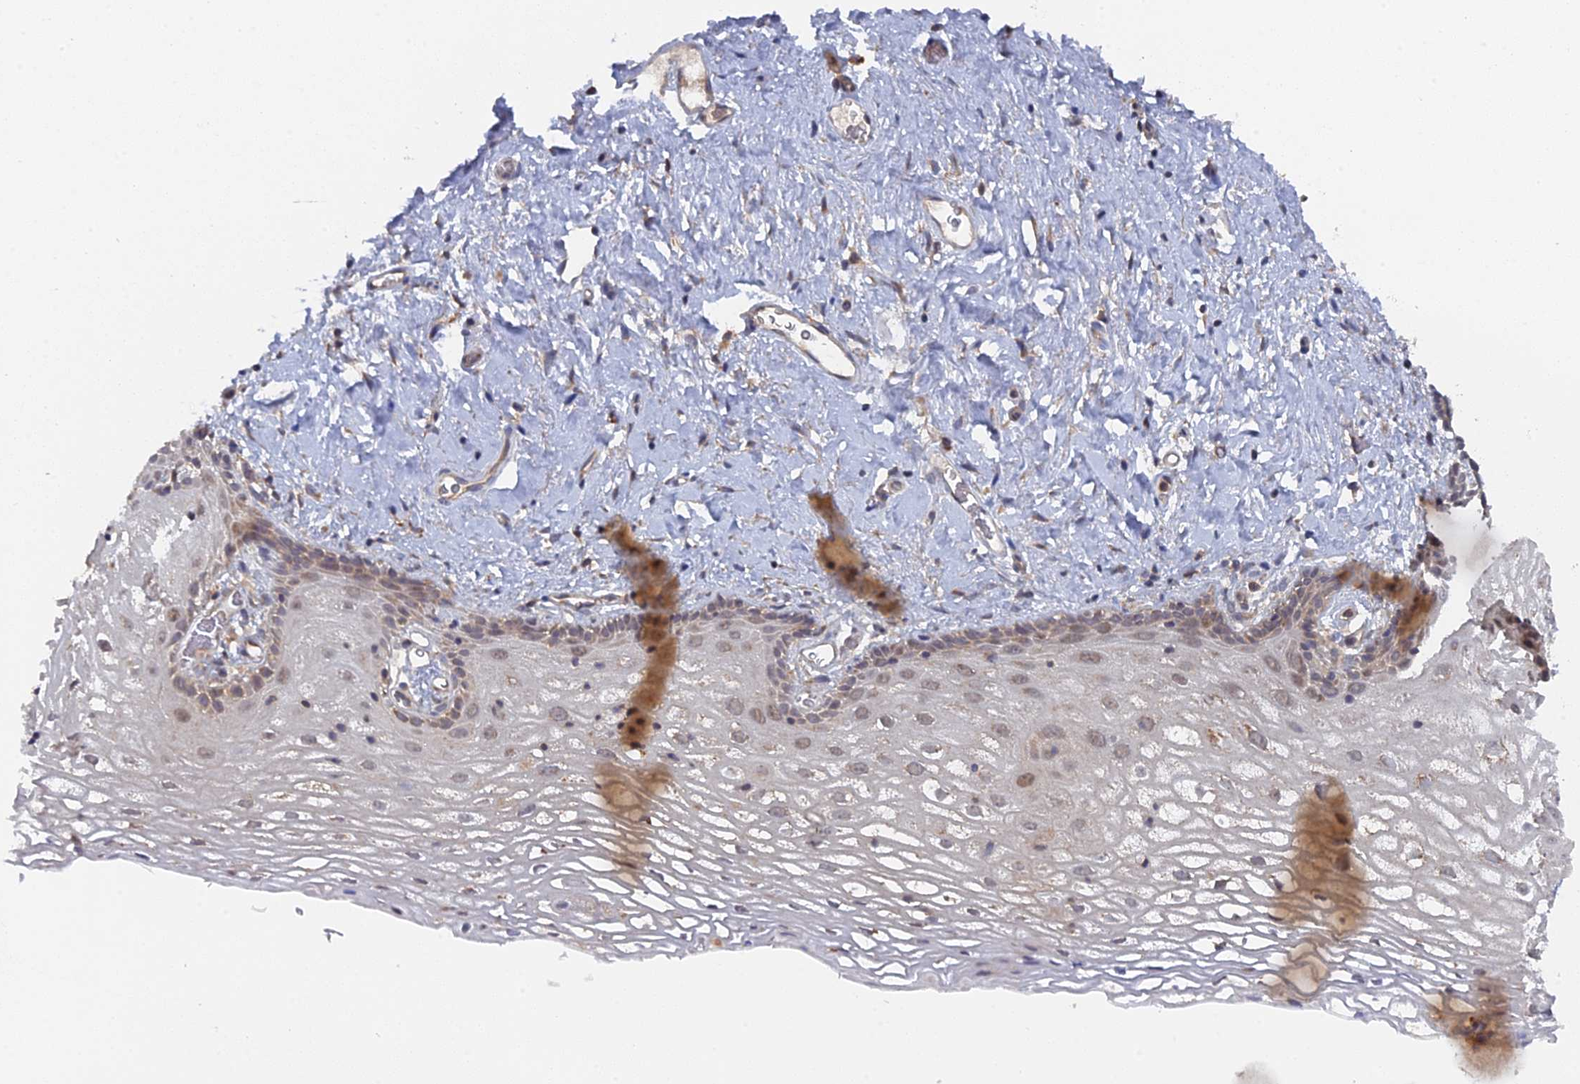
{"staining": {"intensity": "weak", "quantity": "<25%", "location": "cytoplasmic/membranous,nuclear"}, "tissue": "vagina", "cell_type": "Squamous epithelial cells", "image_type": "normal", "snomed": [{"axis": "morphology", "description": "Normal tissue, NOS"}, {"axis": "morphology", "description": "Adenocarcinoma, NOS"}, {"axis": "topography", "description": "Rectum"}, {"axis": "topography", "description": "Vagina"}], "caption": "This photomicrograph is of unremarkable vagina stained with immunohistochemistry to label a protein in brown with the nuclei are counter-stained blue. There is no staining in squamous epithelial cells. (Stains: DAB (3,3'-diaminobenzidine) immunohistochemistry with hematoxylin counter stain, Microscopy: brightfield microscopy at high magnification).", "gene": "MIGA2", "patient": {"sex": "female", "age": 71}}